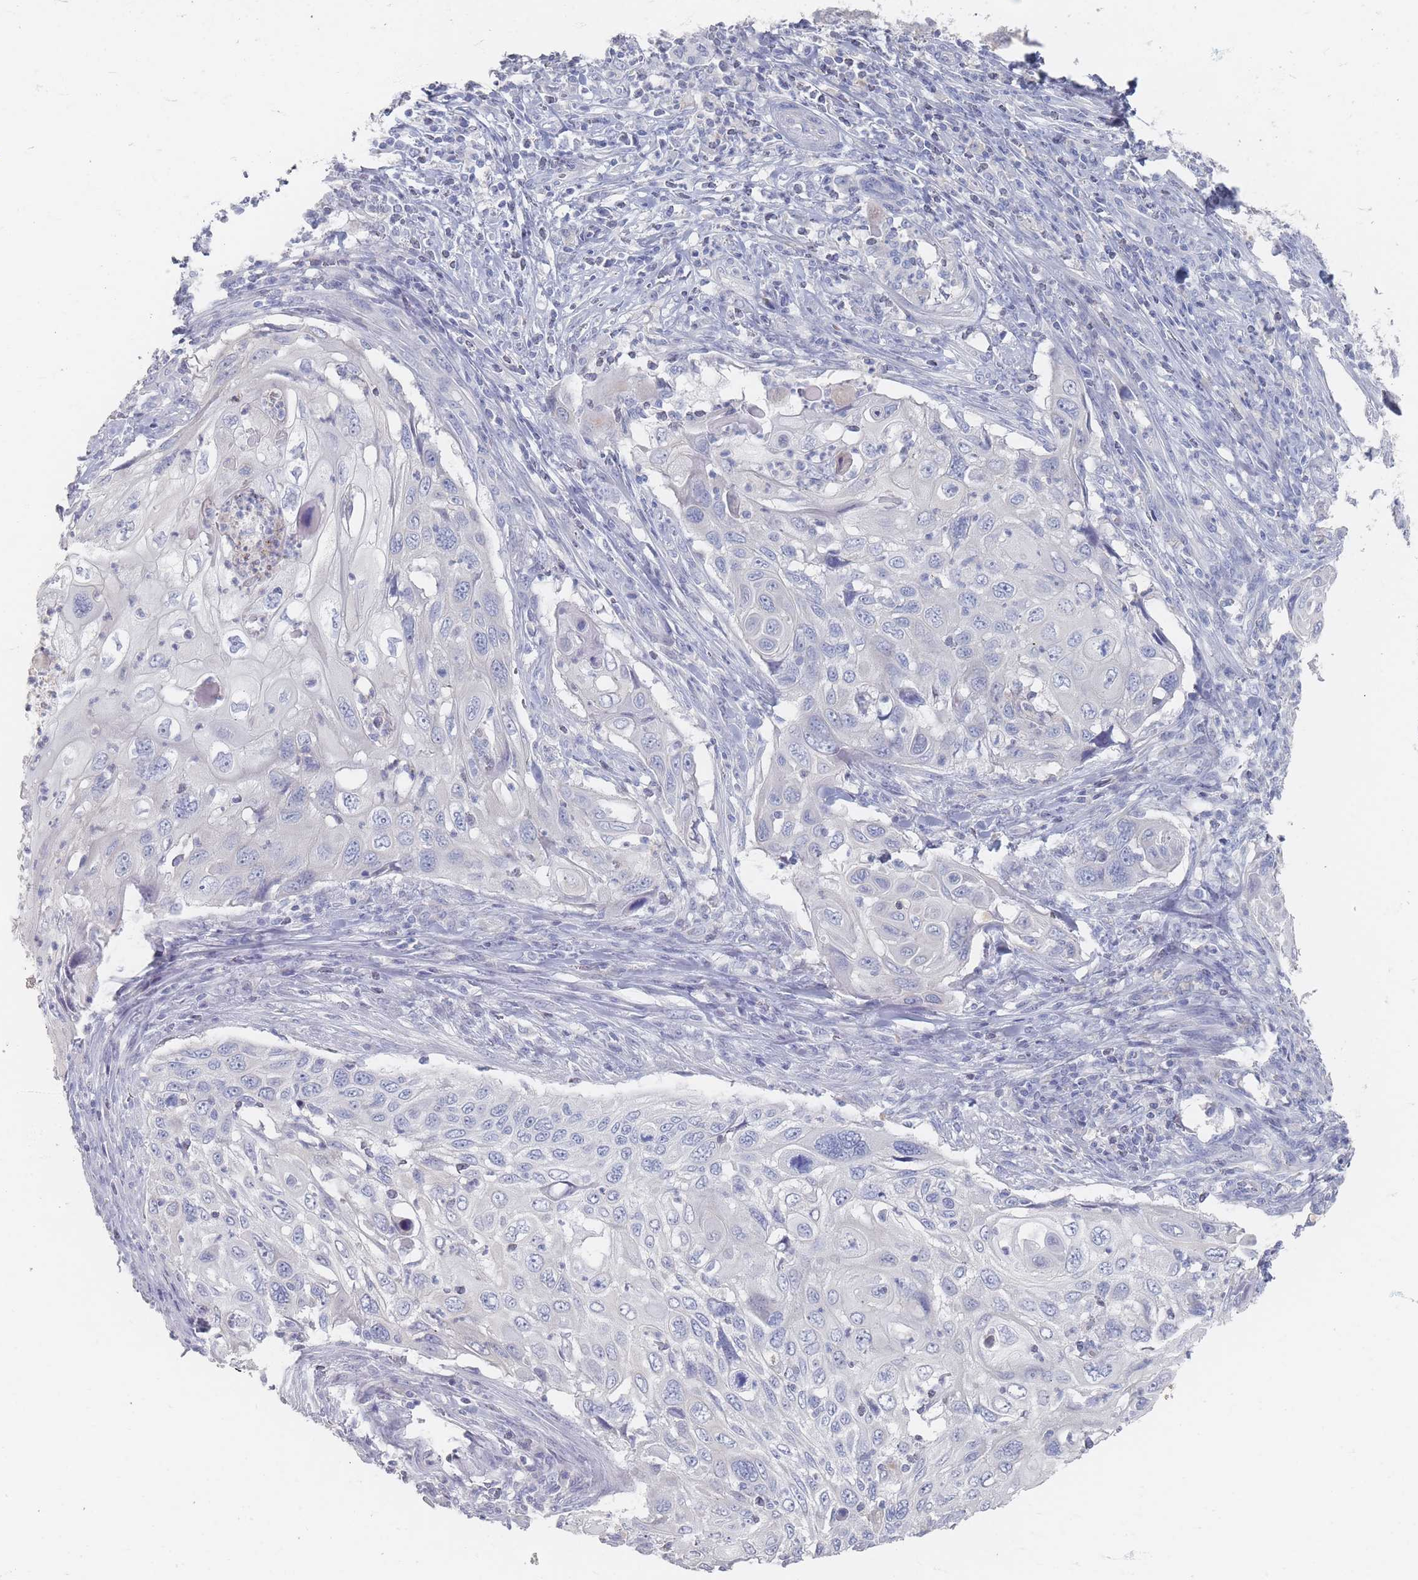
{"staining": {"intensity": "negative", "quantity": "none", "location": "none"}, "tissue": "cervical cancer", "cell_type": "Tumor cells", "image_type": "cancer", "snomed": [{"axis": "morphology", "description": "Squamous cell carcinoma, NOS"}, {"axis": "topography", "description": "Cervix"}], "caption": "IHC image of neoplastic tissue: human cervical cancer (squamous cell carcinoma) stained with DAB reveals no significant protein positivity in tumor cells.", "gene": "HELZ2", "patient": {"sex": "female", "age": 70}}